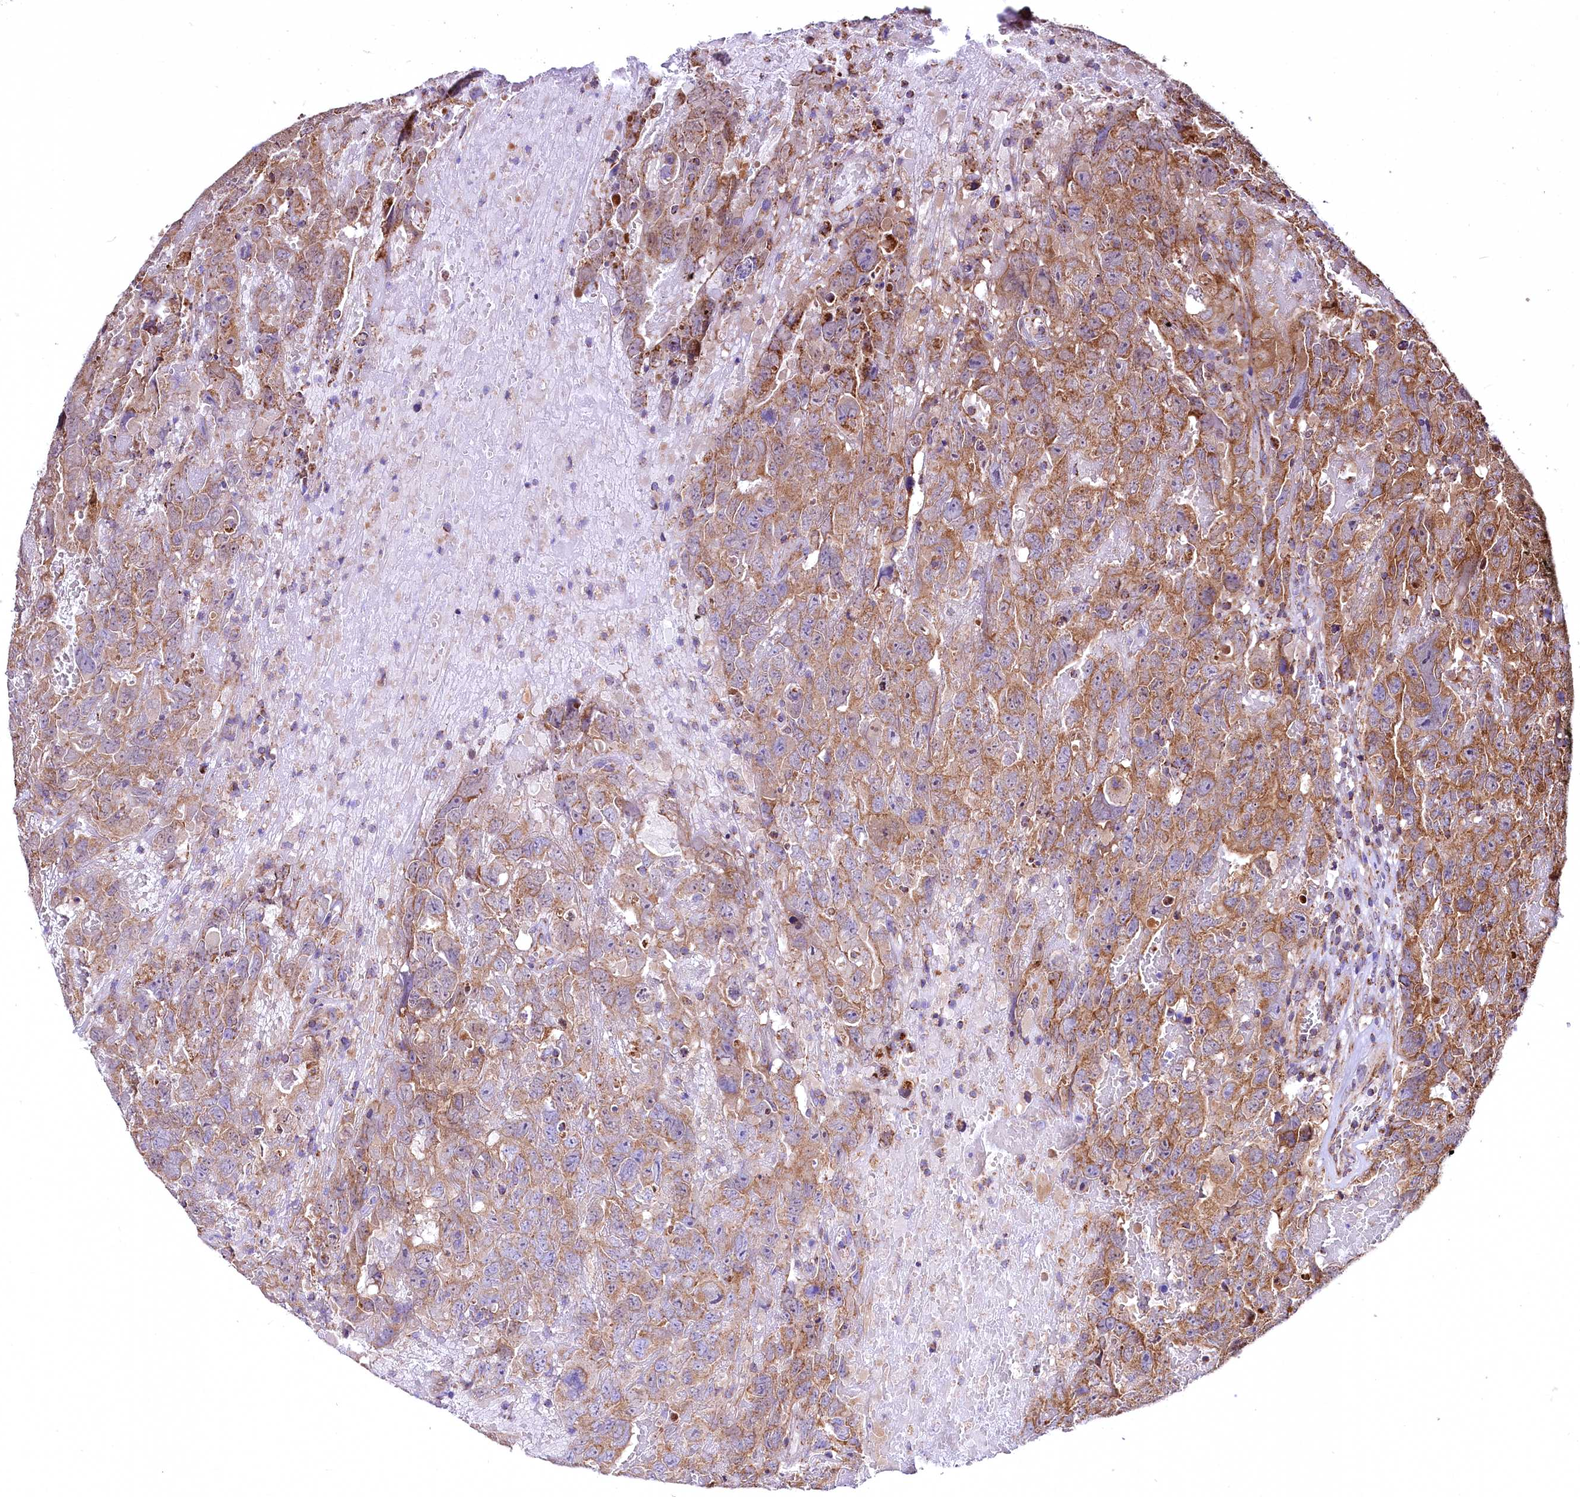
{"staining": {"intensity": "moderate", "quantity": "25%-75%", "location": "cytoplasmic/membranous"}, "tissue": "testis cancer", "cell_type": "Tumor cells", "image_type": "cancer", "snomed": [{"axis": "morphology", "description": "Carcinoma, Embryonal, NOS"}, {"axis": "topography", "description": "Testis"}], "caption": "Immunohistochemistry (DAB) staining of testis embryonal carcinoma displays moderate cytoplasmic/membranous protein expression in about 25%-75% of tumor cells.", "gene": "NUDT15", "patient": {"sex": "male", "age": 45}}